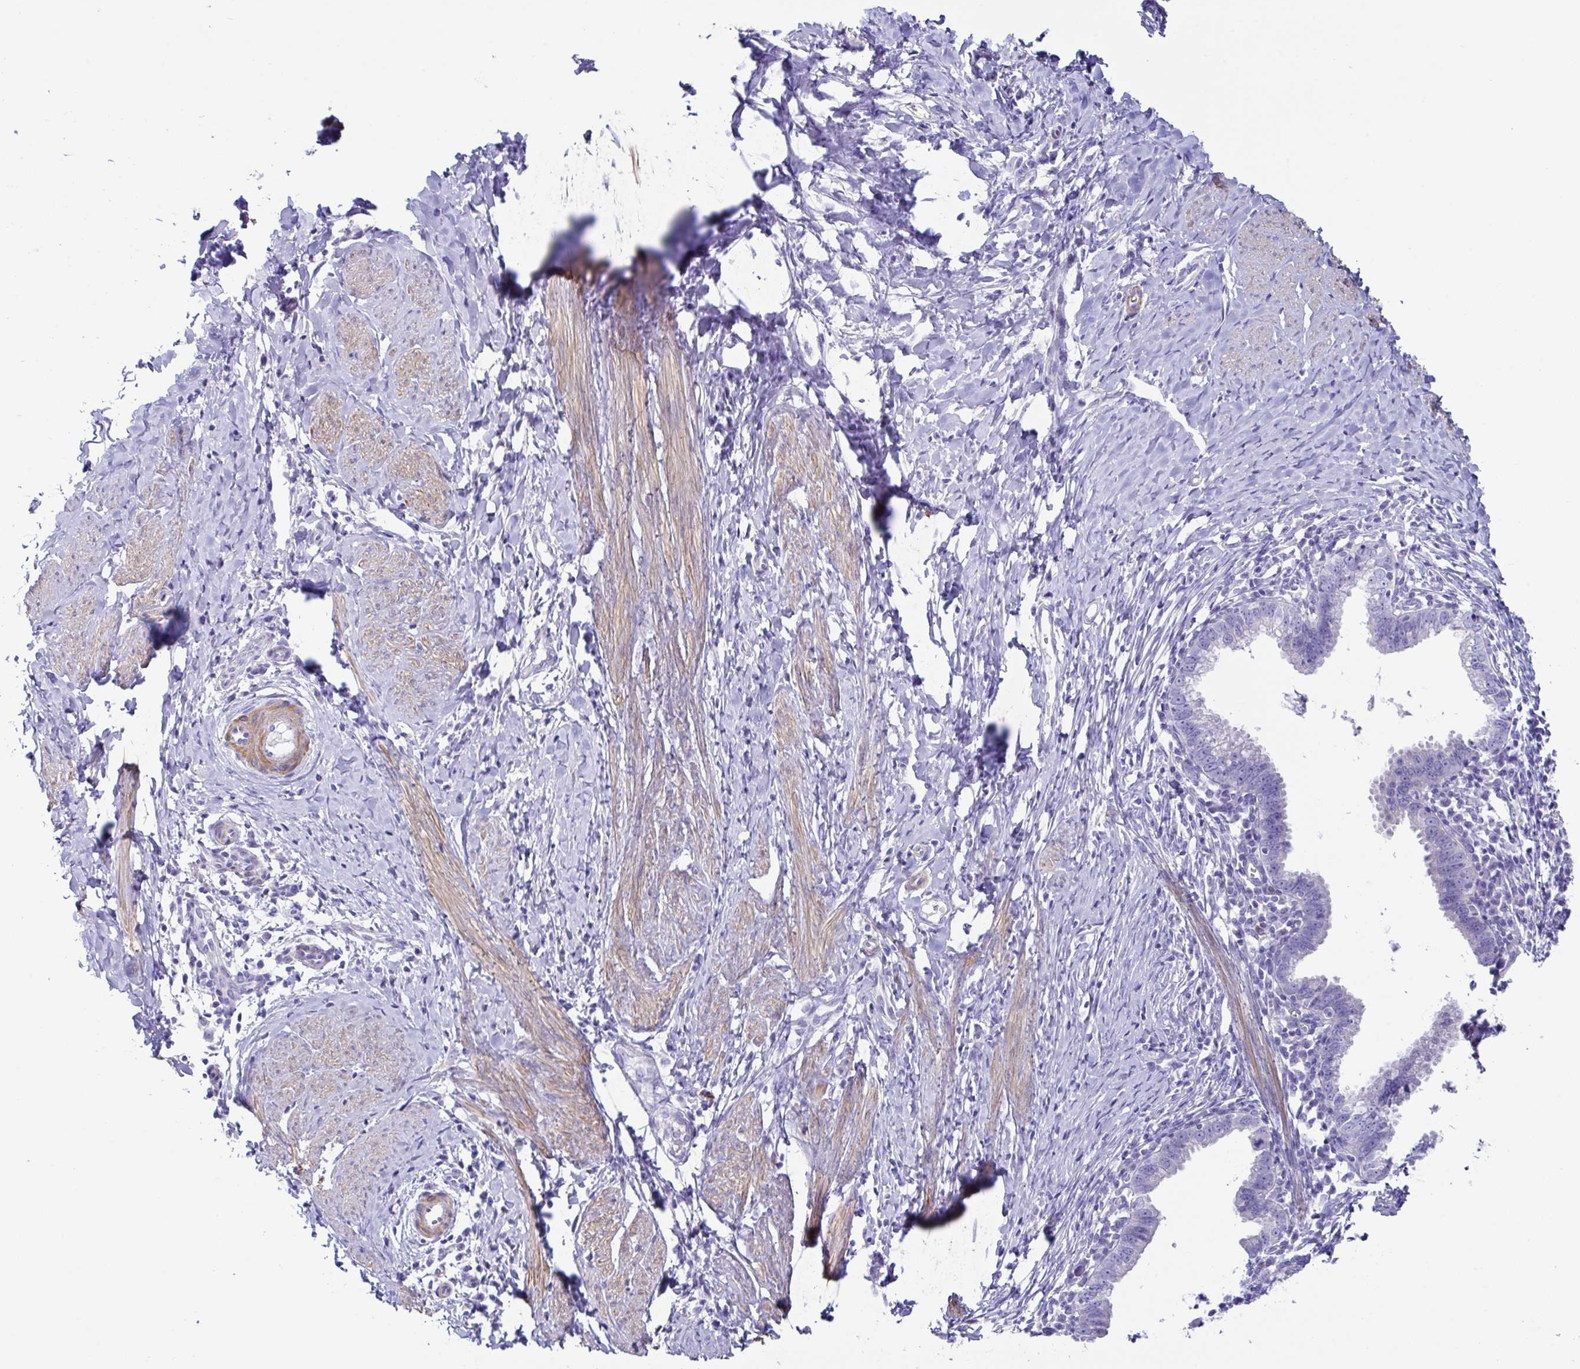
{"staining": {"intensity": "negative", "quantity": "none", "location": "none"}, "tissue": "cervical cancer", "cell_type": "Tumor cells", "image_type": "cancer", "snomed": [{"axis": "morphology", "description": "Adenocarcinoma, NOS"}, {"axis": "topography", "description": "Cervix"}], "caption": "Immunohistochemistry (IHC) of human adenocarcinoma (cervical) displays no expression in tumor cells.", "gene": "MED11", "patient": {"sex": "female", "age": 36}}